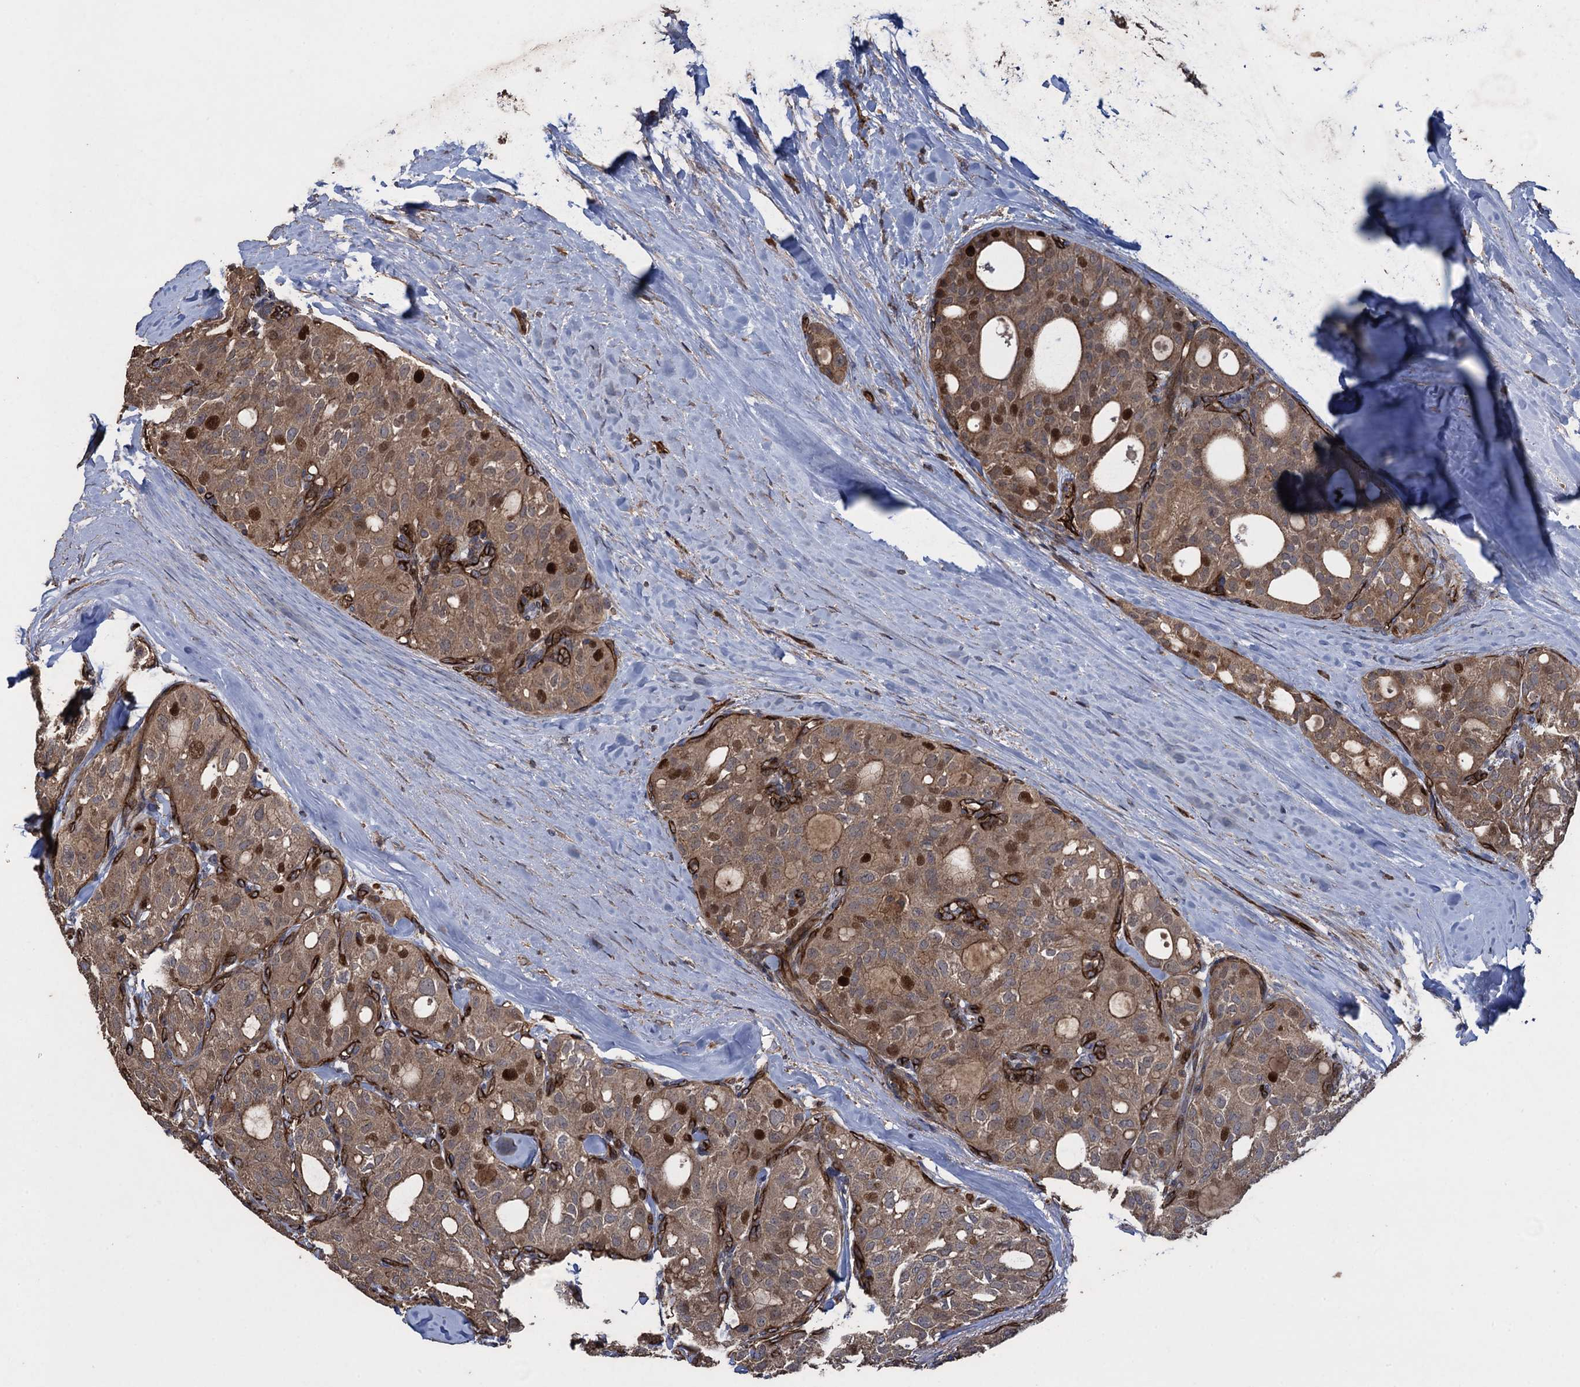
{"staining": {"intensity": "moderate", "quantity": ">75%", "location": "cytoplasmic/membranous"}, "tissue": "thyroid cancer", "cell_type": "Tumor cells", "image_type": "cancer", "snomed": [{"axis": "morphology", "description": "Follicular adenoma carcinoma, NOS"}, {"axis": "topography", "description": "Thyroid gland"}], "caption": "Brown immunohistochemical staining in human thyroid follicular adenoma carcinoma exhibits moderate cytoplasmic/membranous staining in approximately >75% of tumor cells. (brown staining indicates protein expression, while blue staining denotes nuclei).", "gene": "TXNDC11", "patient": {"sex": "male", "age": 75}}